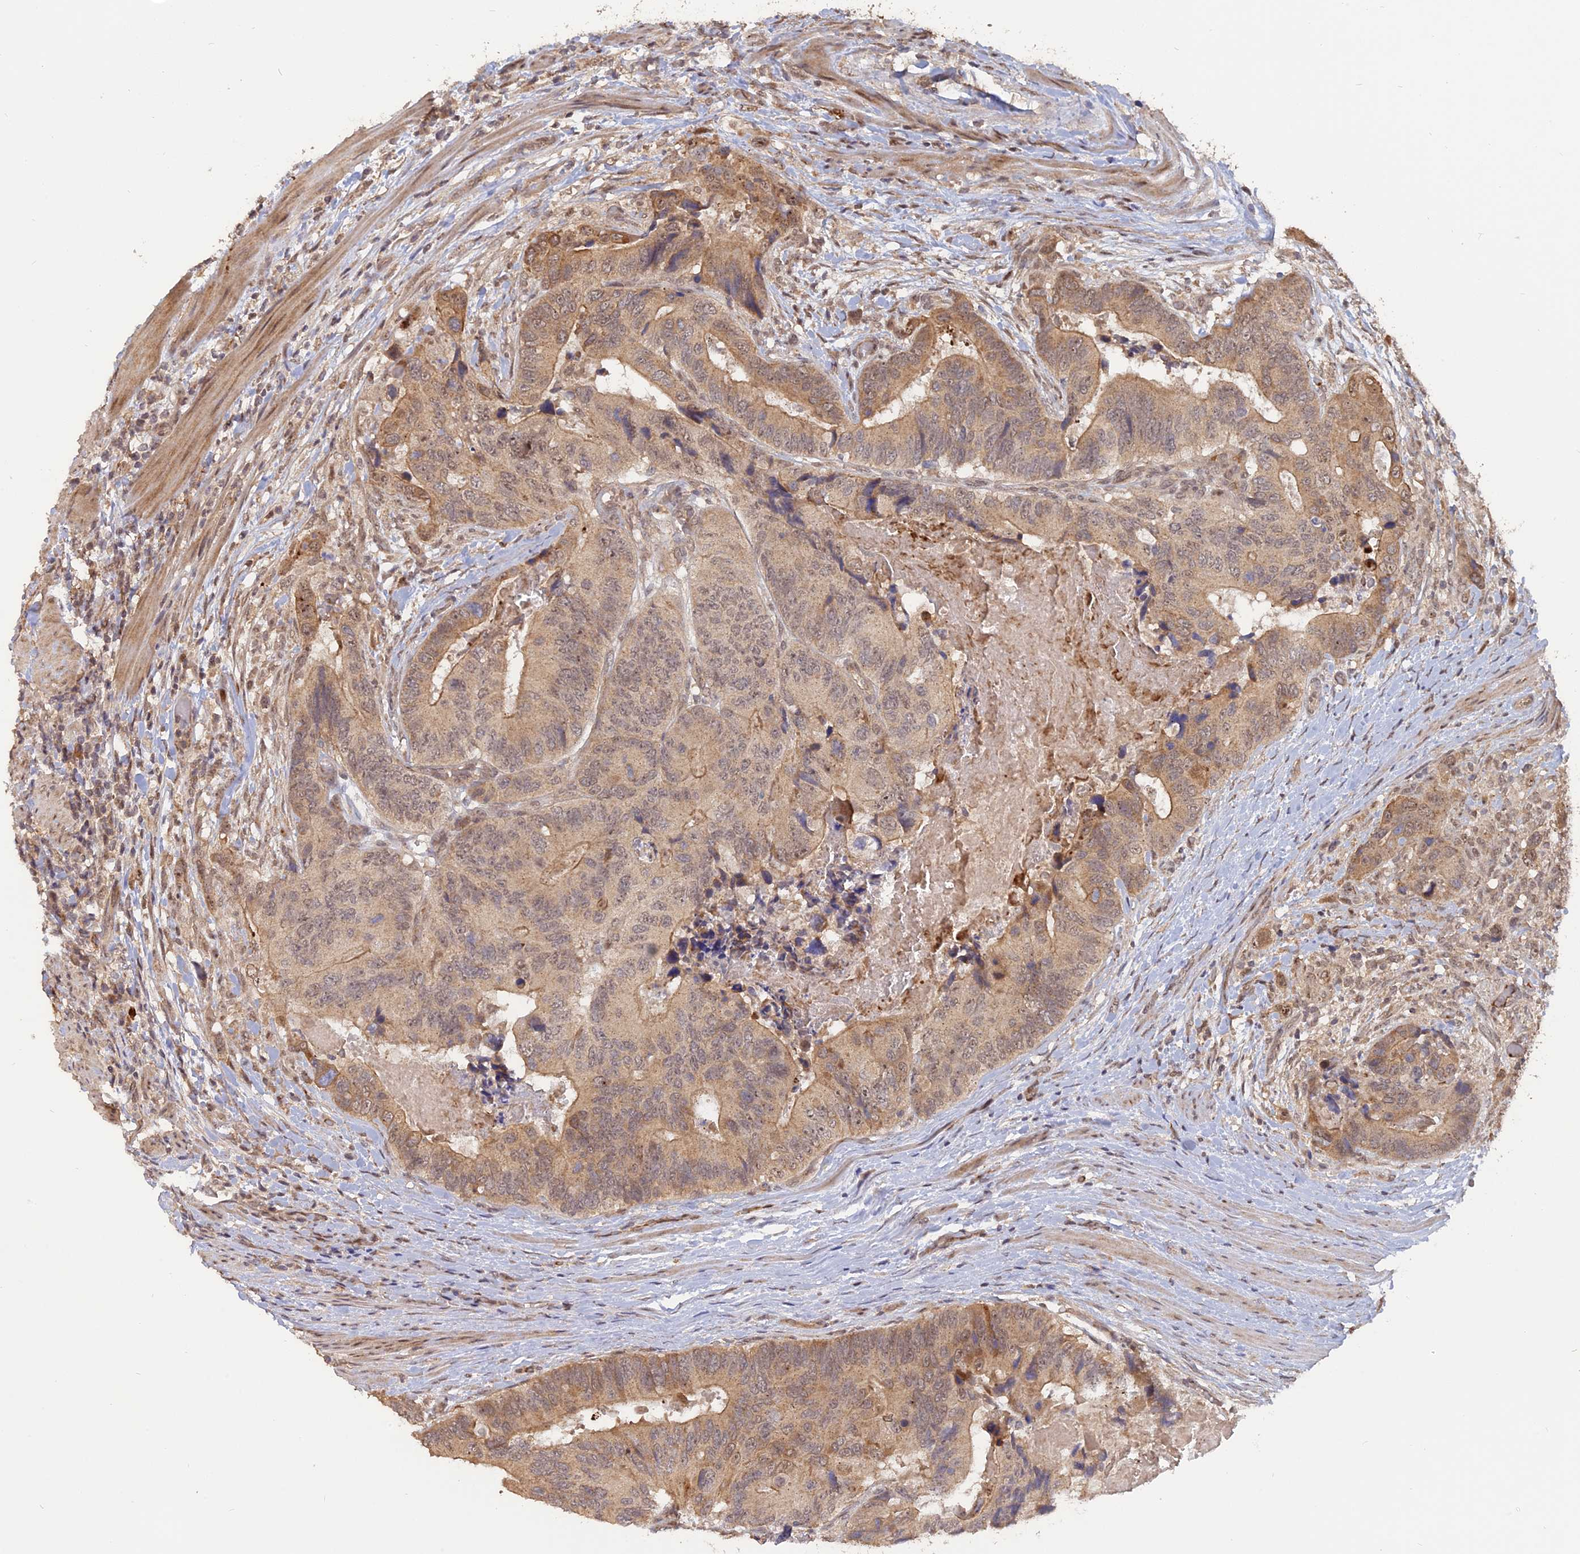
{"staining": {"intensity": "moderate", "quantity": "25%-75%", "location": "cytoplasmic/membranous,nuclear"}, "tissue": "colorectal cancer", "cell_type": "Tumor cells", "image_type": "cancer", "snomed": [{"axis": "morphology", "description": "Adenocarcinoma, NOS"}, {"axis": "topography", "description": "Colon"}], "caption": "Immunohistochemical staining of colorectal cancer (adenocarcinoma) displays medium levels of moderate cytoplasmic/membranous and nuclear protein positivity in about 25%-75% of tumor cells.", "gene": "PKIG", "patient": {"sex": "male", "age": 84}}